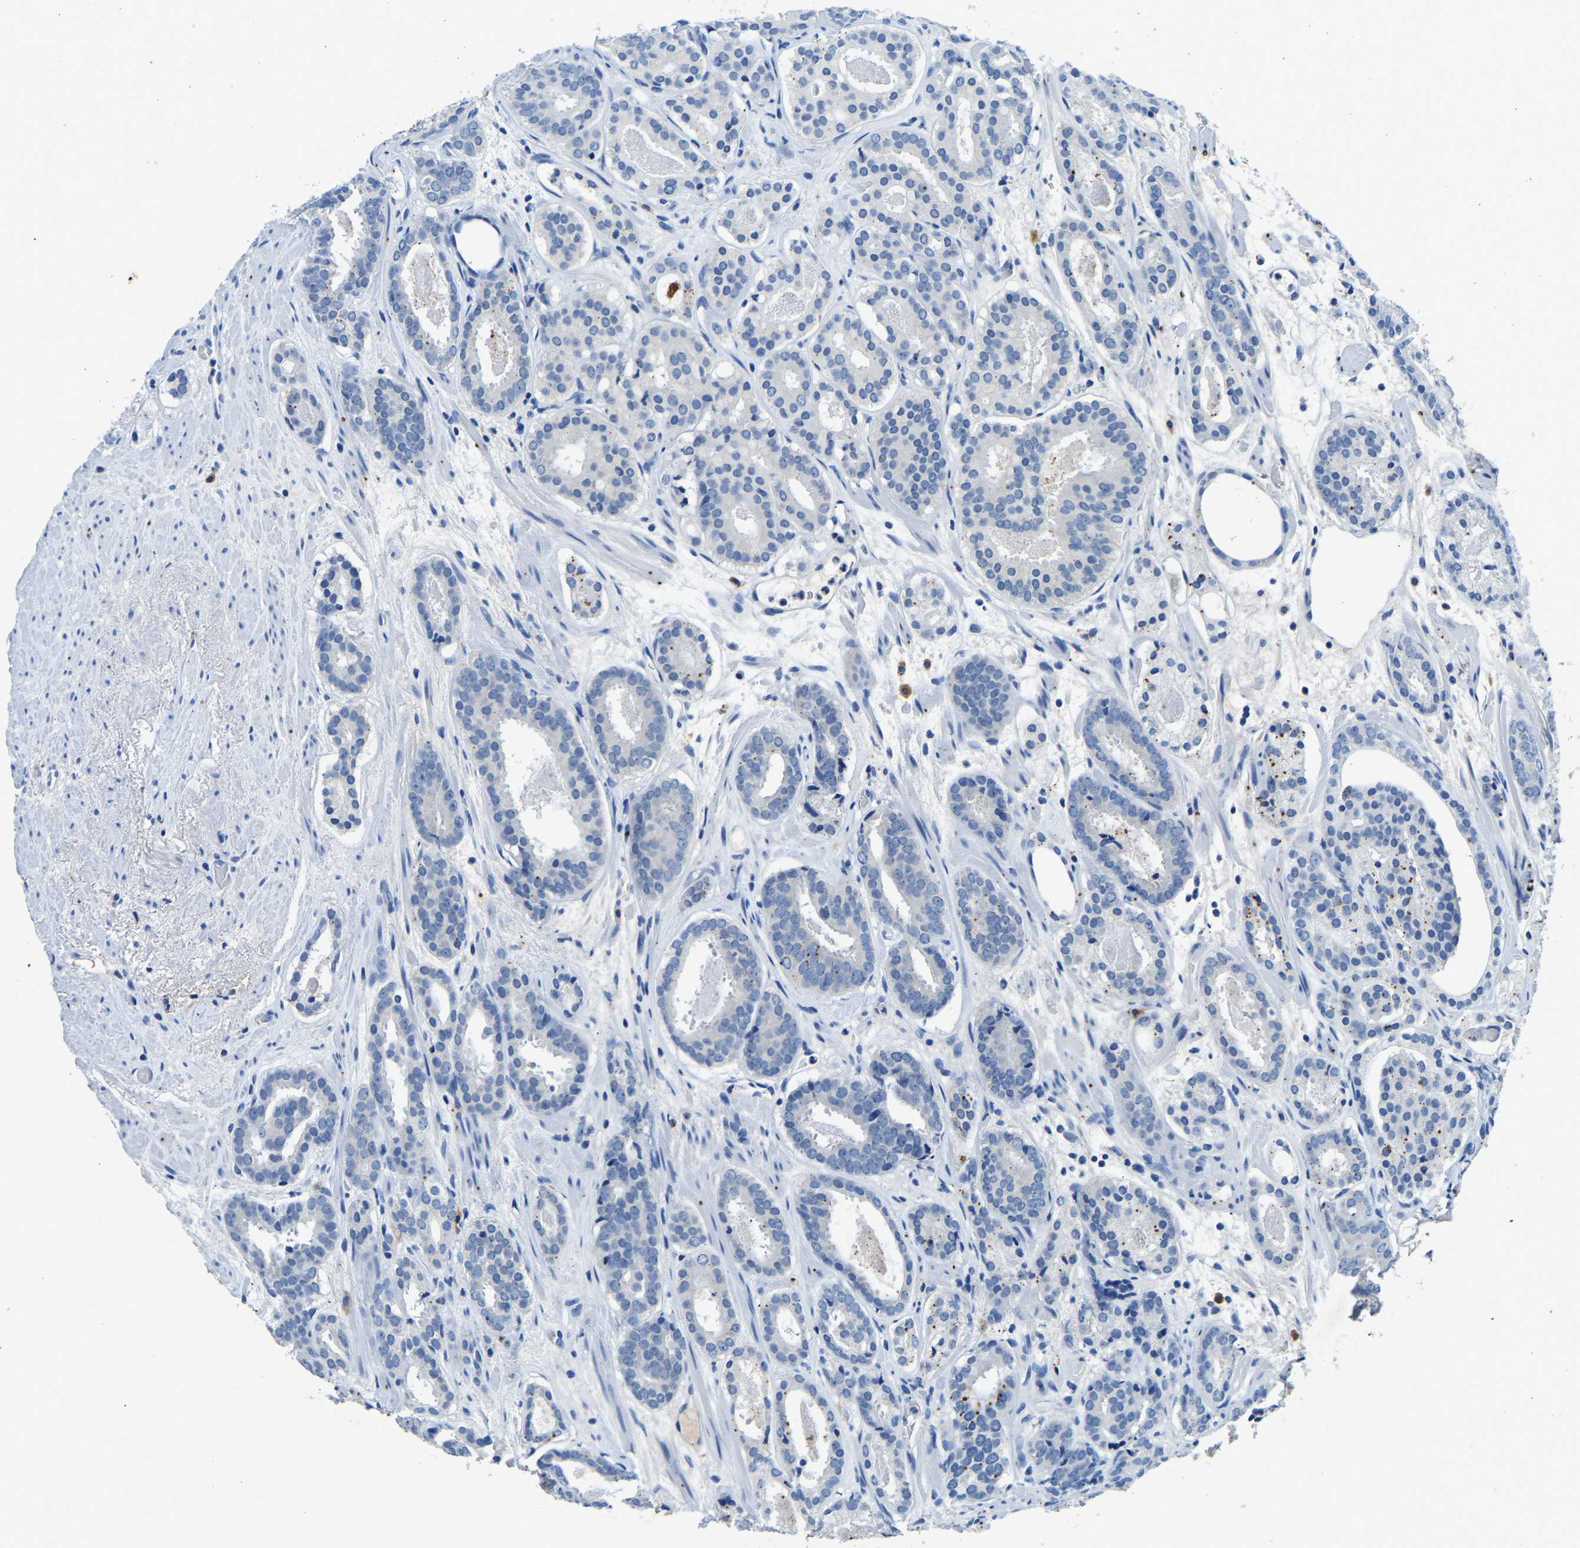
{"staining": {"intensity": "negative", "quantity": "none", "location": "none"}, "tissue": "prostate cancer", "cell_type": "Tumor cells", "image_type": "cancer", "snomed": [{"axis": "morphology", "description": "Adenocarcinoma, Low grade"}, {"axis": "topography", "description": "Prostate"}], "caption": "An image of human prostate cancer (adenocarcinoma (low-grade)) is negative for staining in tumor cells. (DAB (3,3'-diaminobenzidine) immunohistochemistry, high magnification).", "gene": "UBN2", "patient": {"sex": "male", "age": 69}}